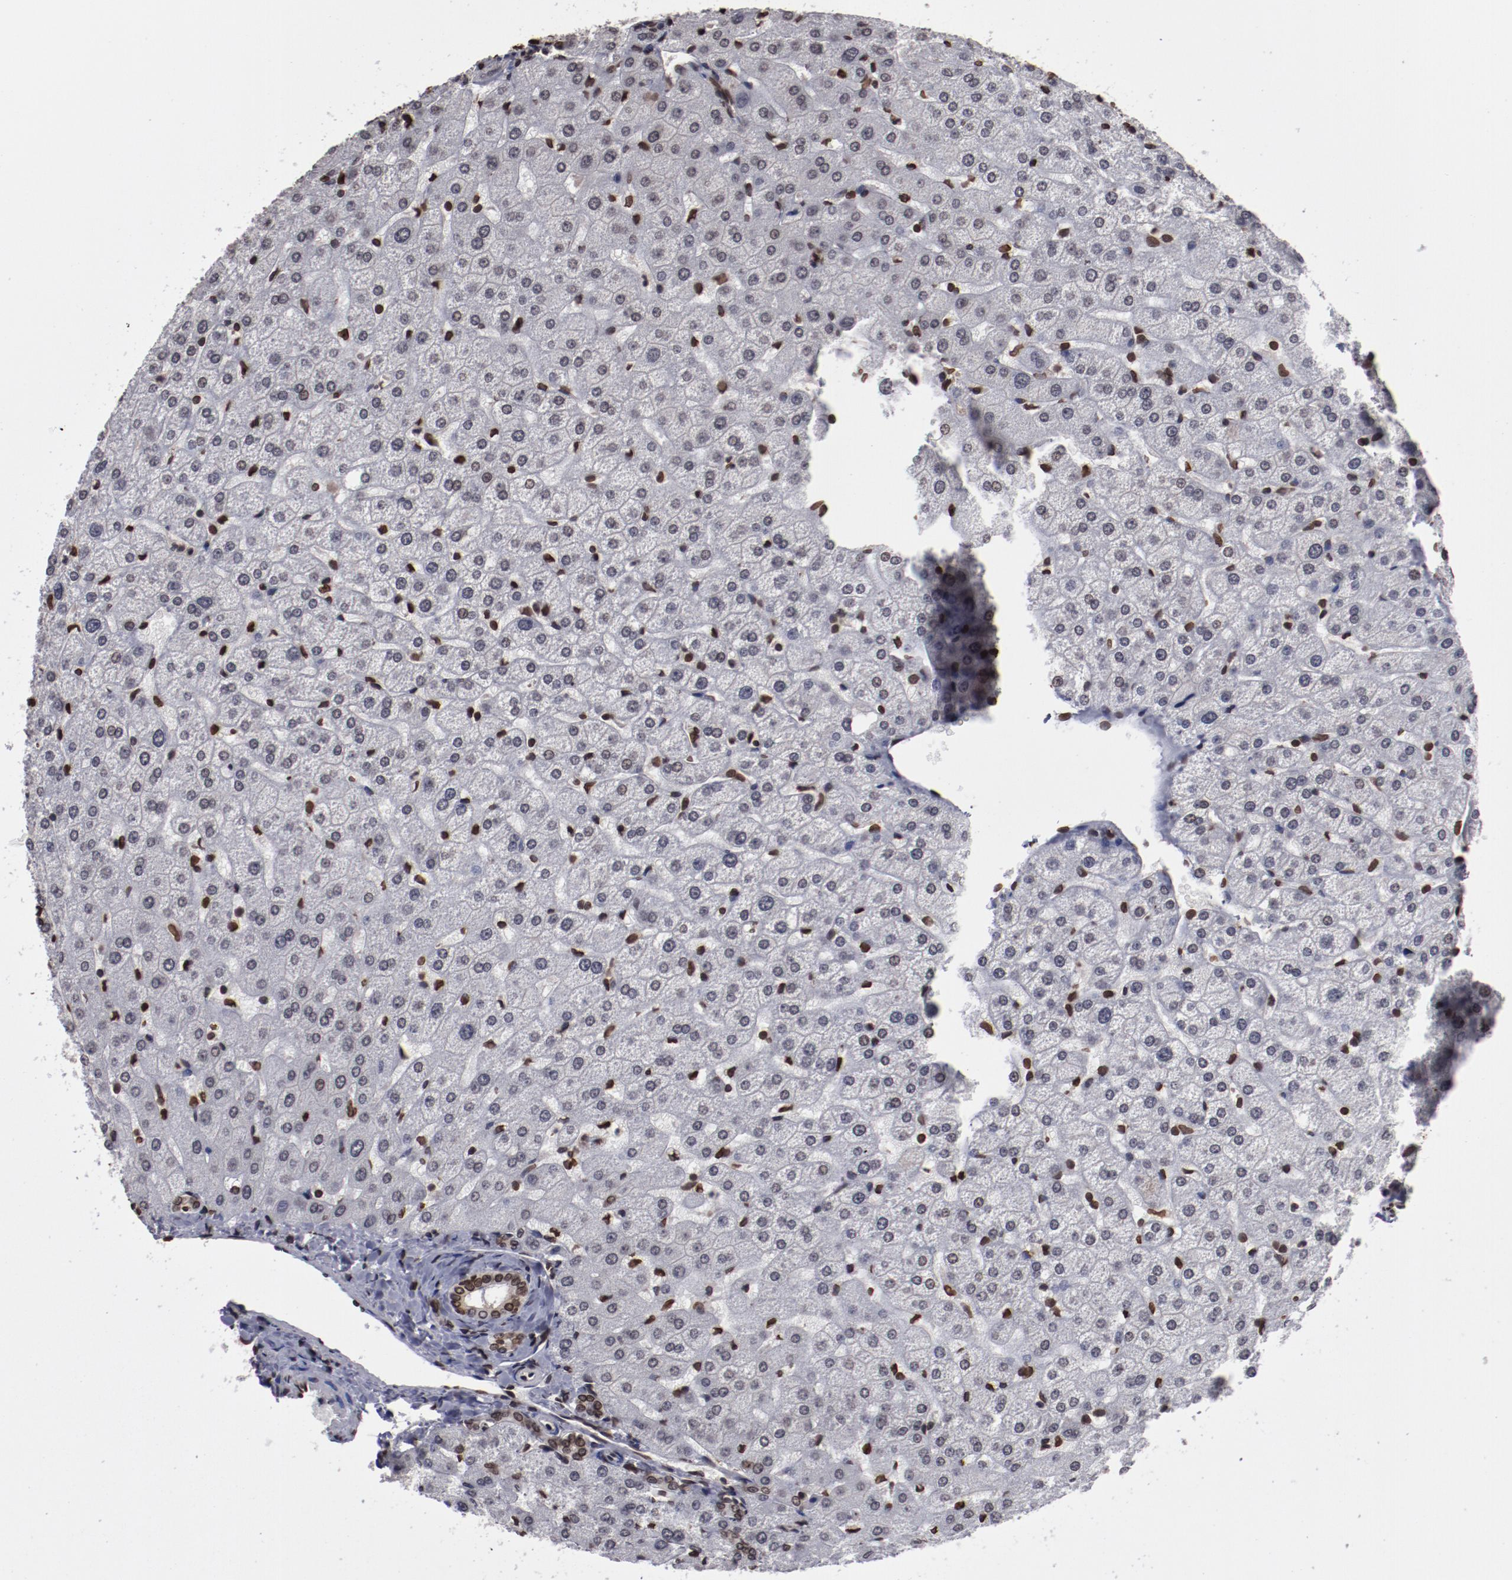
{"staining": {"intensity": "strong", "quantity": ">75%", "location": "nuclear"}, "tissue": "liver", "cell_type": "Cholangiocytes", "image_type": "normal", "snomed": [{"axis": "morphology", "description": "Normal tissue, NOS"}, {"axis": "morphology", "description": "Fibrosis, NOS"}, {"axis": "topography", "description": "Liver"}], "caption": "Liver was stained to show a protein in brown. There is high levels of strong nuclear expression in approximately >75% of cholangiocytes. The protein of interest is stained brown, and the nuclei are stained in blue (DAB IHC with brightfield microscopy, high magnification).", "gene": "AKT1", "patient": {"sex": "female", "age": 29}}